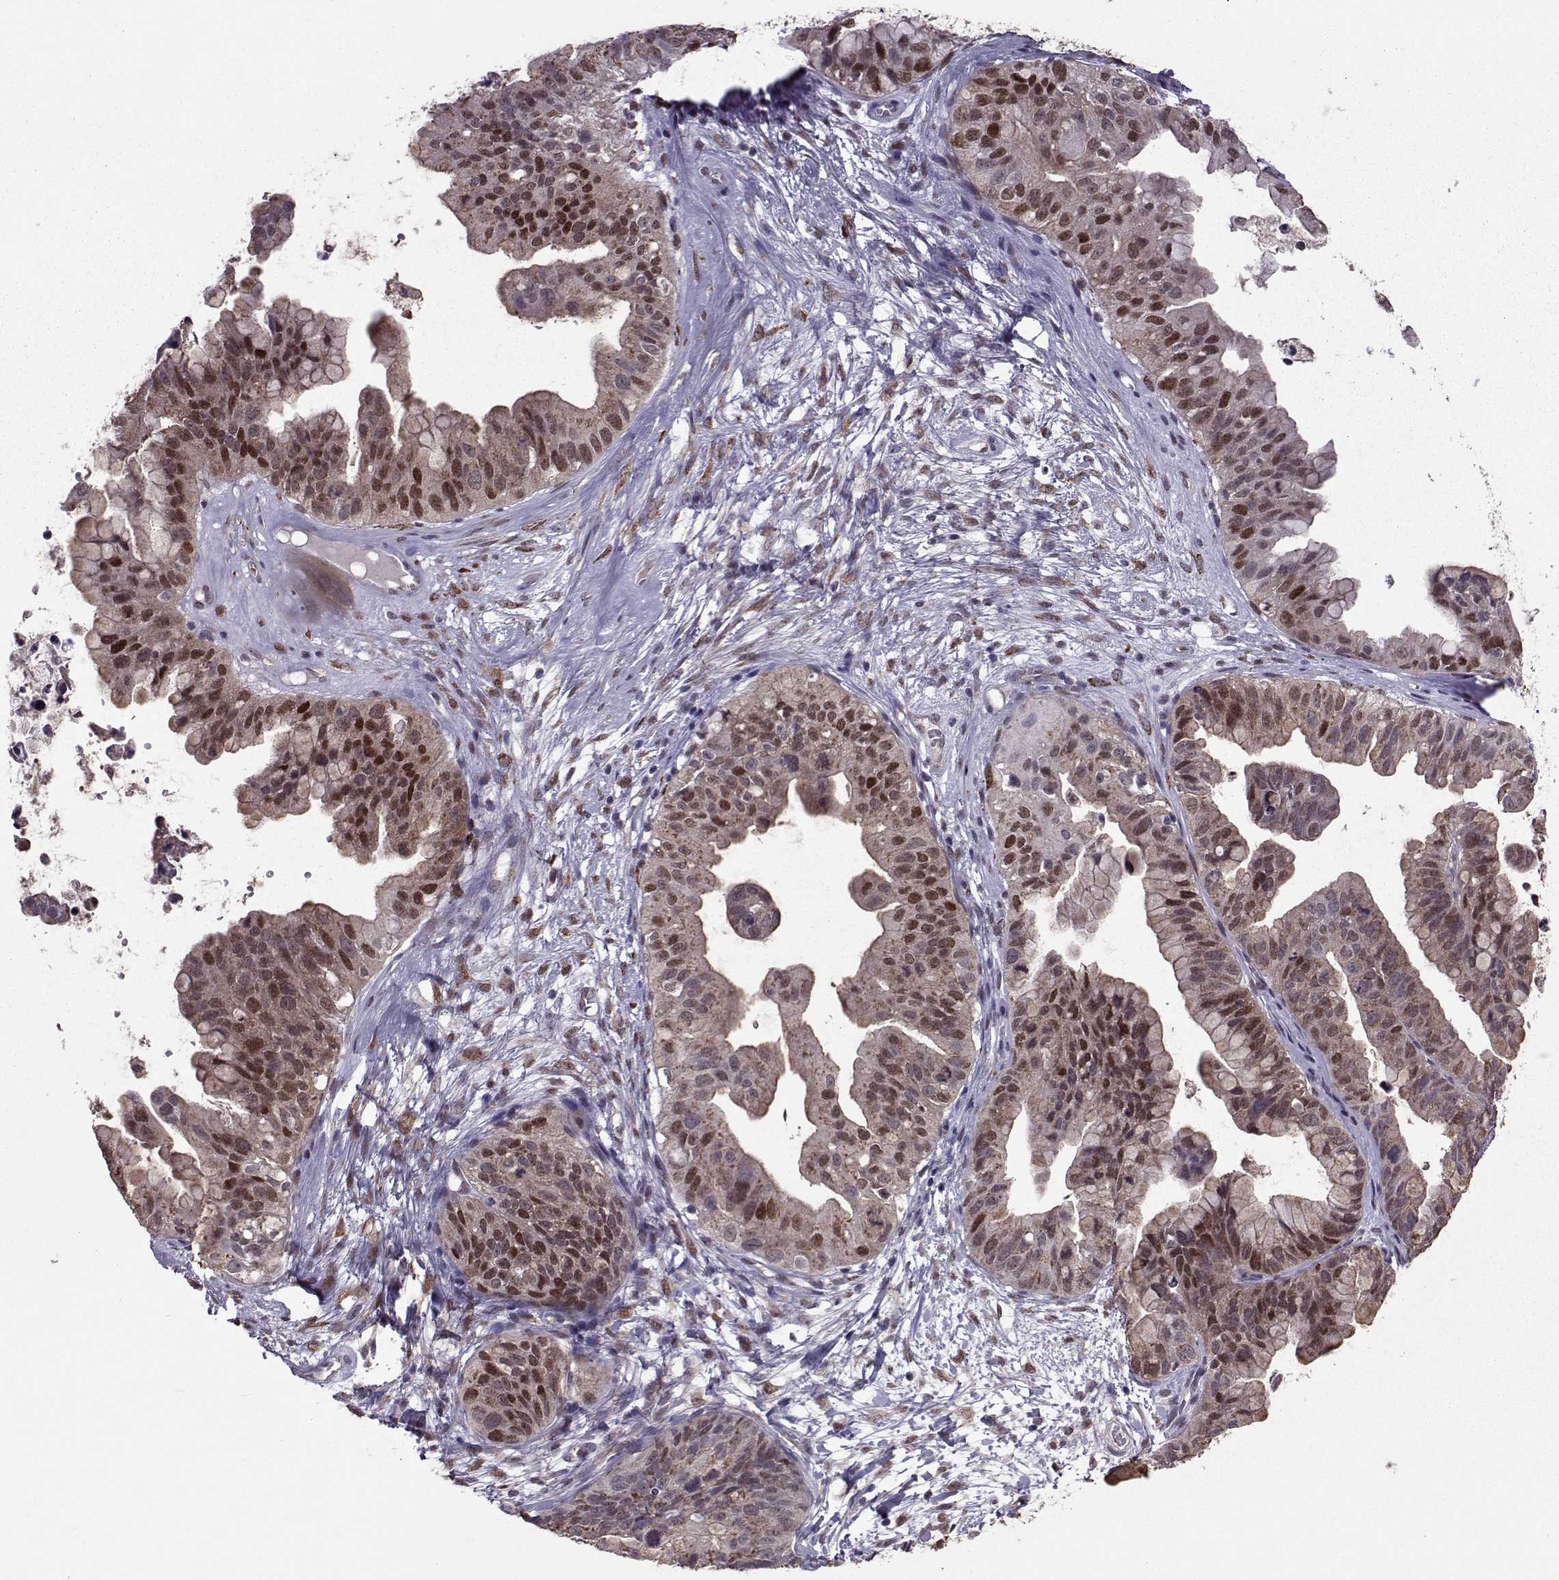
{"staining": {"intensity": "strong", "quantity": "25%-75%", "location": "cytoplasmic/membranous,nuclear"}, "tissue": "ovarian cancer", "cell_type": "Tumor cells", "image_type": "cancer", "snomed": [{"axis": "morphology", "description": "Cystadenocarcinoma, mucinous, NOS"}, {"axis": "topography", "description": "Ovary"}], "caption": "Strong cytoplasmic/membranous and nuclear protein staining is appreciated in approximately 25%-75% of tumor cells in ovarian cancer. Ihc stains the protein in brown and the nuclei are stained blue.", "gene": "CDK4", "patient": {"sex": "female", "age": 76}}